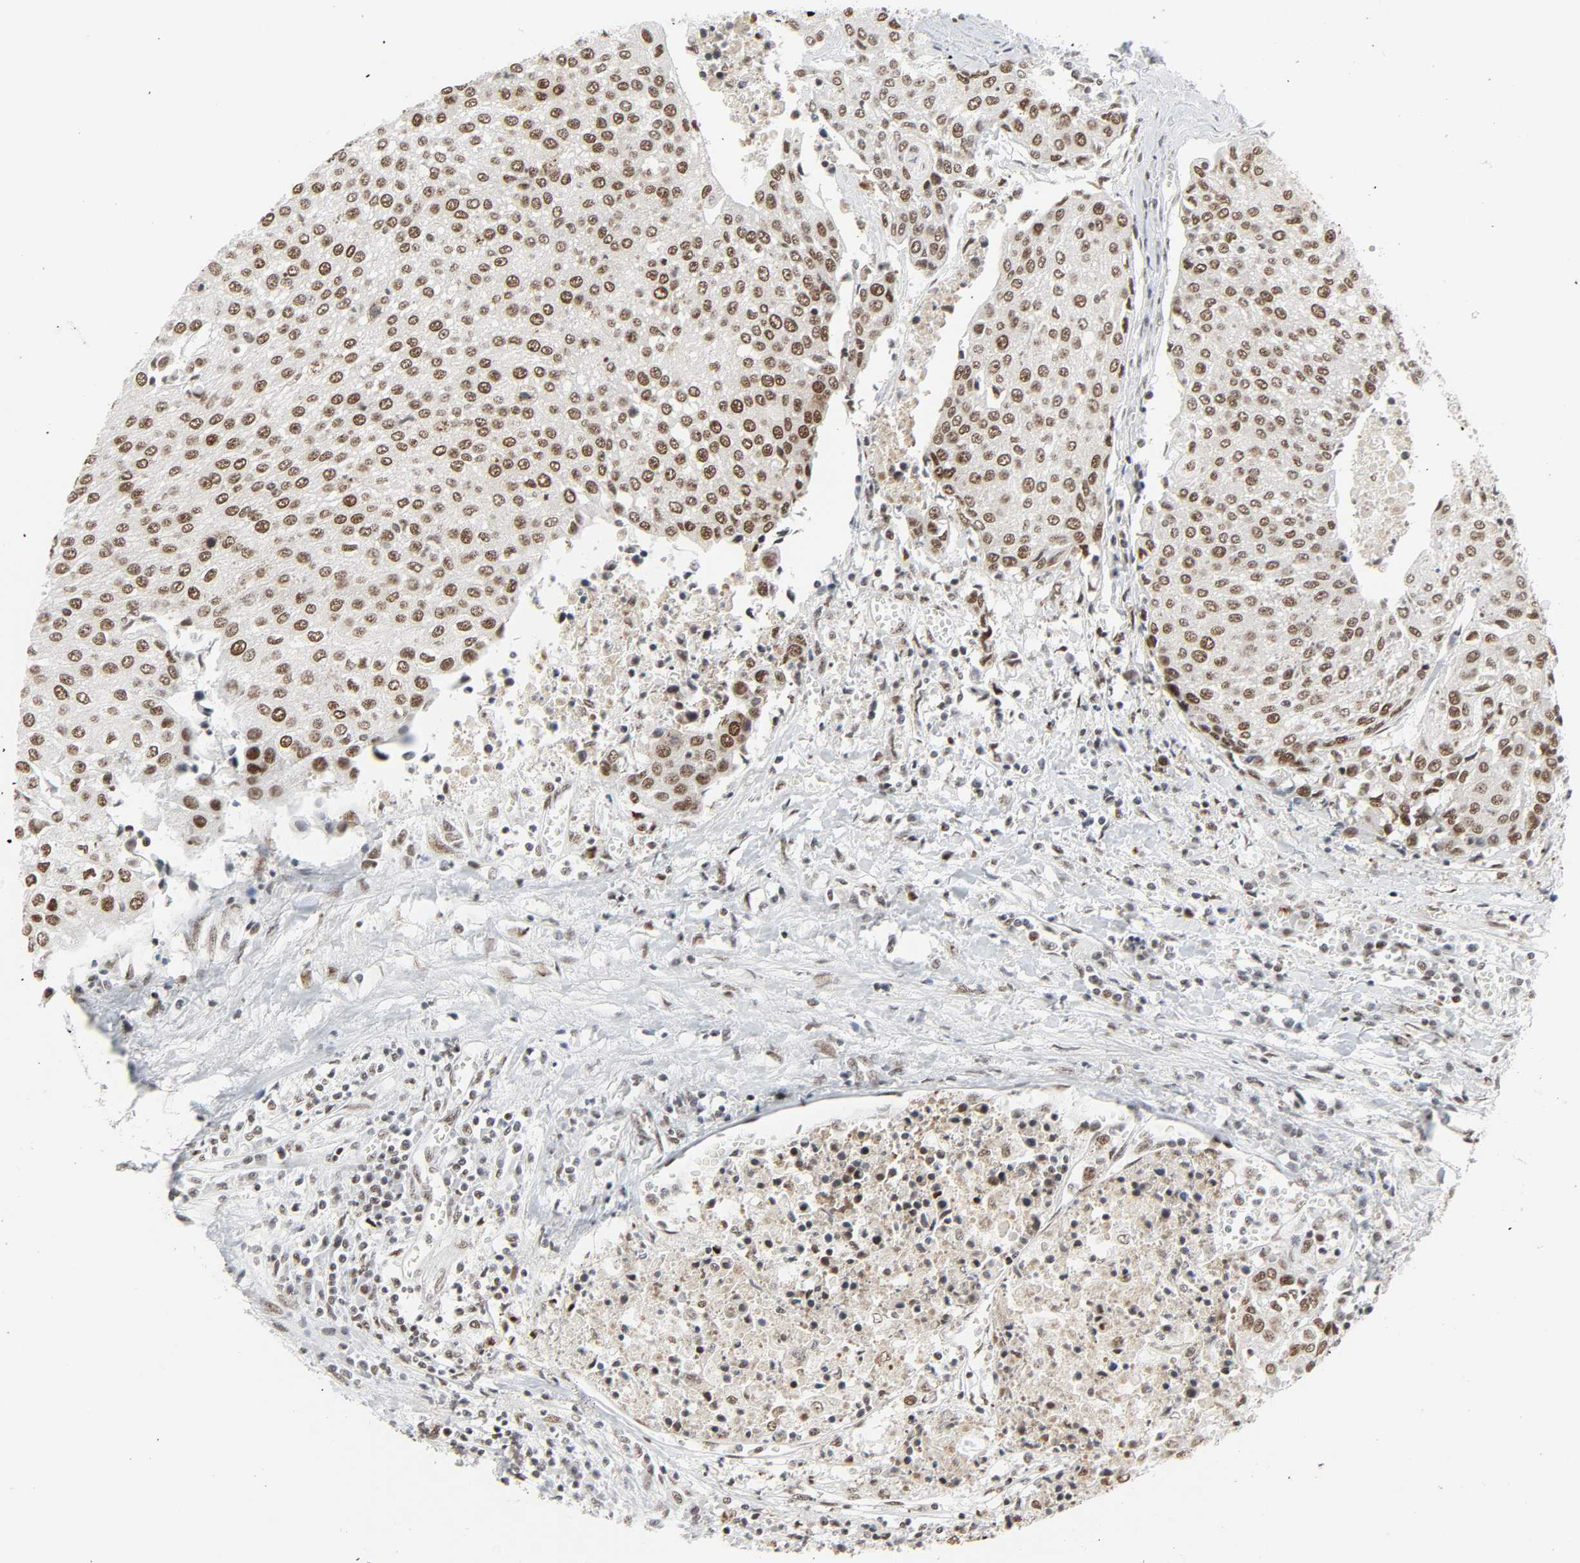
{"staining": {"intensity": "moderate", "quantity": ">75%", "location": "nuclear"}, "tissue": "urothelial cancer", "cell_type": "Tumor cells", "image_type": "cancer", "snomed": [{"axis": "morphology", "description": "Urothelial carcinoma, High grade"}, {"axis": "topography", "description": "Urinary bladder"}], "caption": "Urothelial carcinoma (high-grade) stained for a protein (brown) demonstrates moderate nuclear positive staining in about >75% of tumor cells.", "gene": "CDK7", "patient": {"sex": "female", "age": 85}}